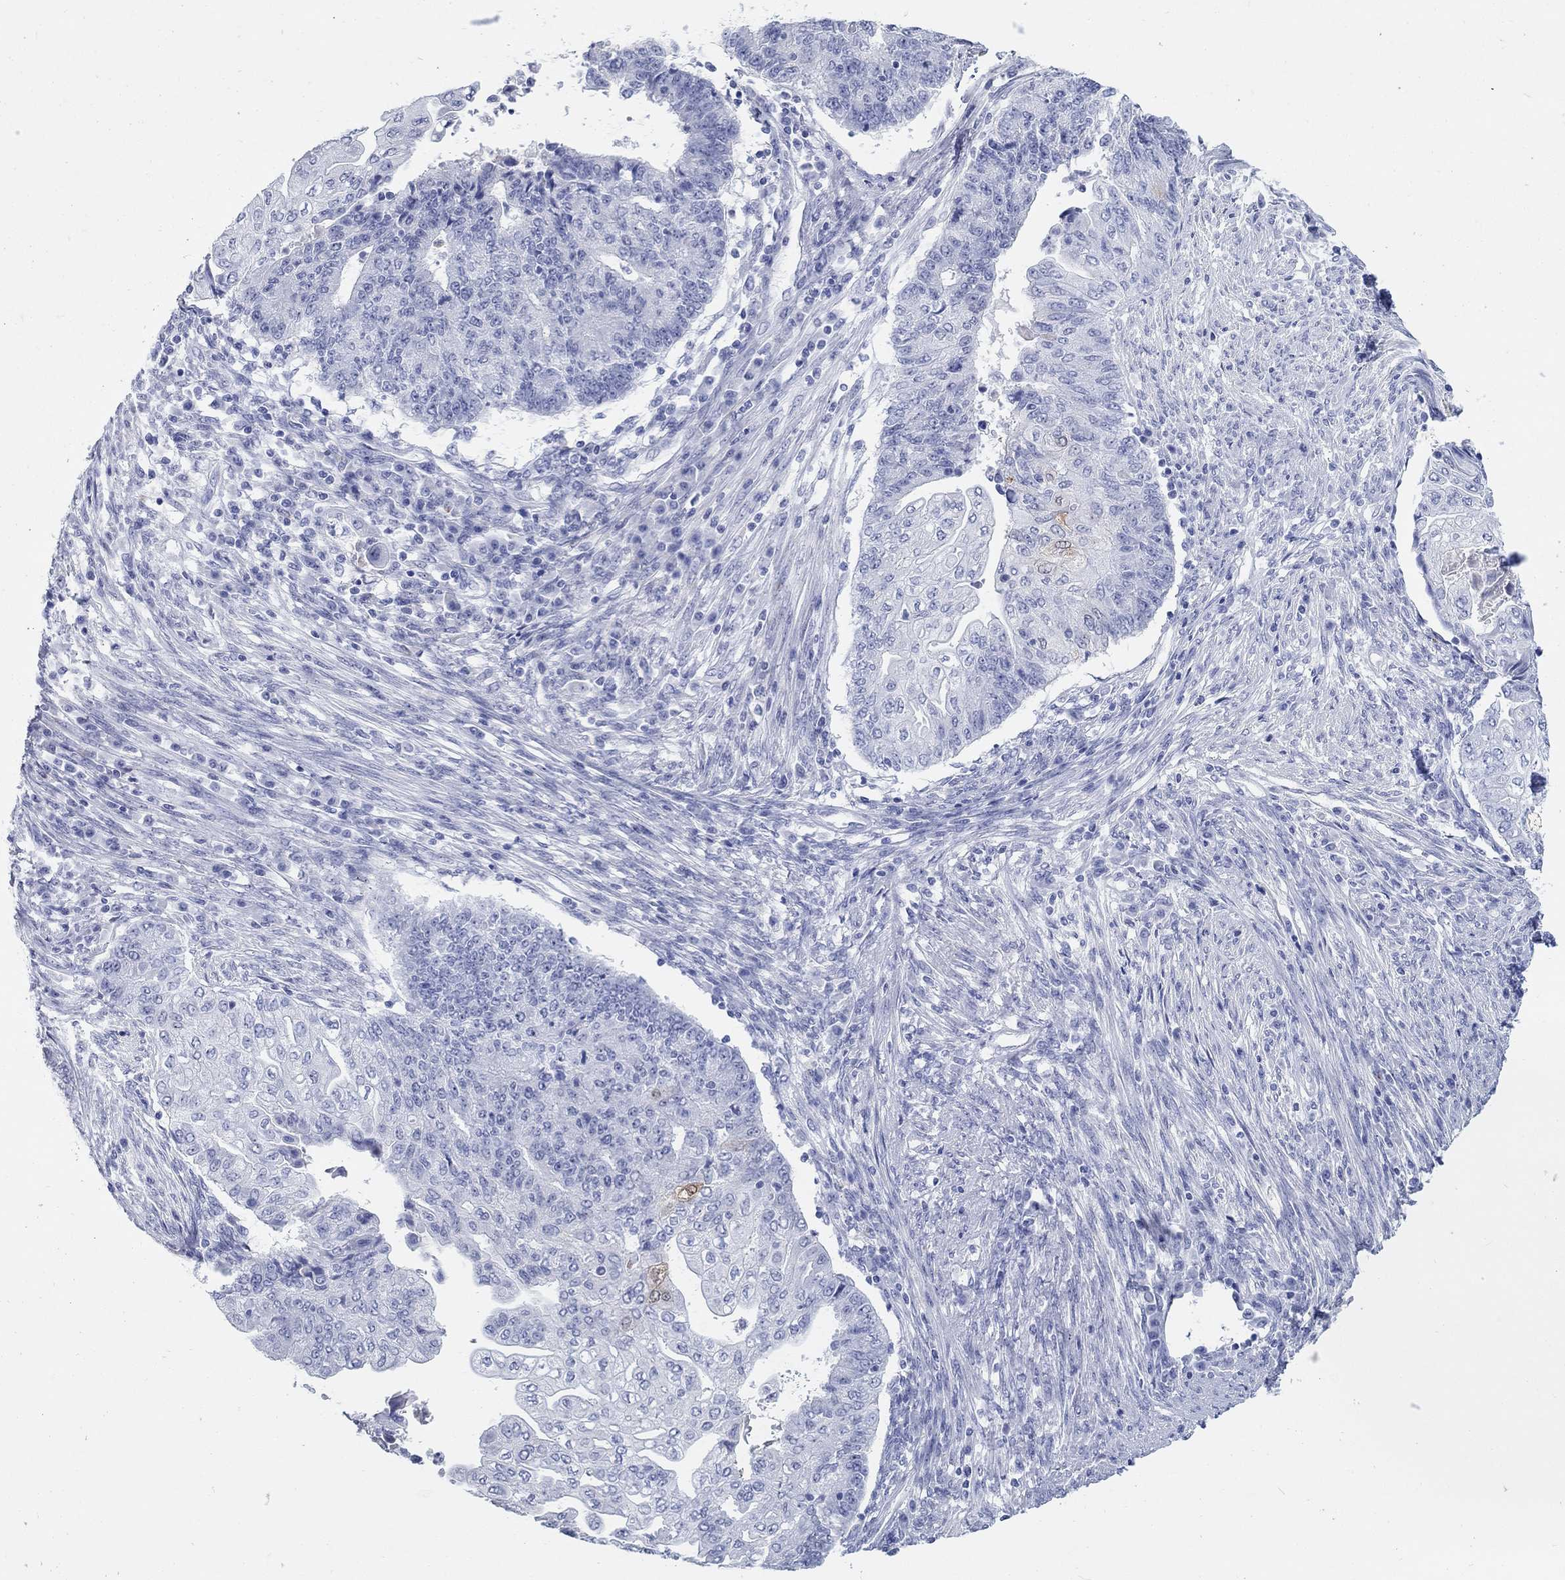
{"staining": {"intensity": "negative", "quantity": "none", "location": "none"}, "tissue": "endometrial cancer", "cell_type": "Tumor cells", "image_type": "cancer", "snomed": [{"axis": "morphology", "description": "Adenocarcinoma, NOS"}, {"axis": "topography", "description": "Uterus"}, {"axis": "topography", "description": "Endometrium"}], "caption": "The immunohistochemistry image has no significant expression in tumor cells of endometrial adenocarcinoma tissue.", "gene": "AKR1C2", "patient": {"sex": "female", "age": 54}}